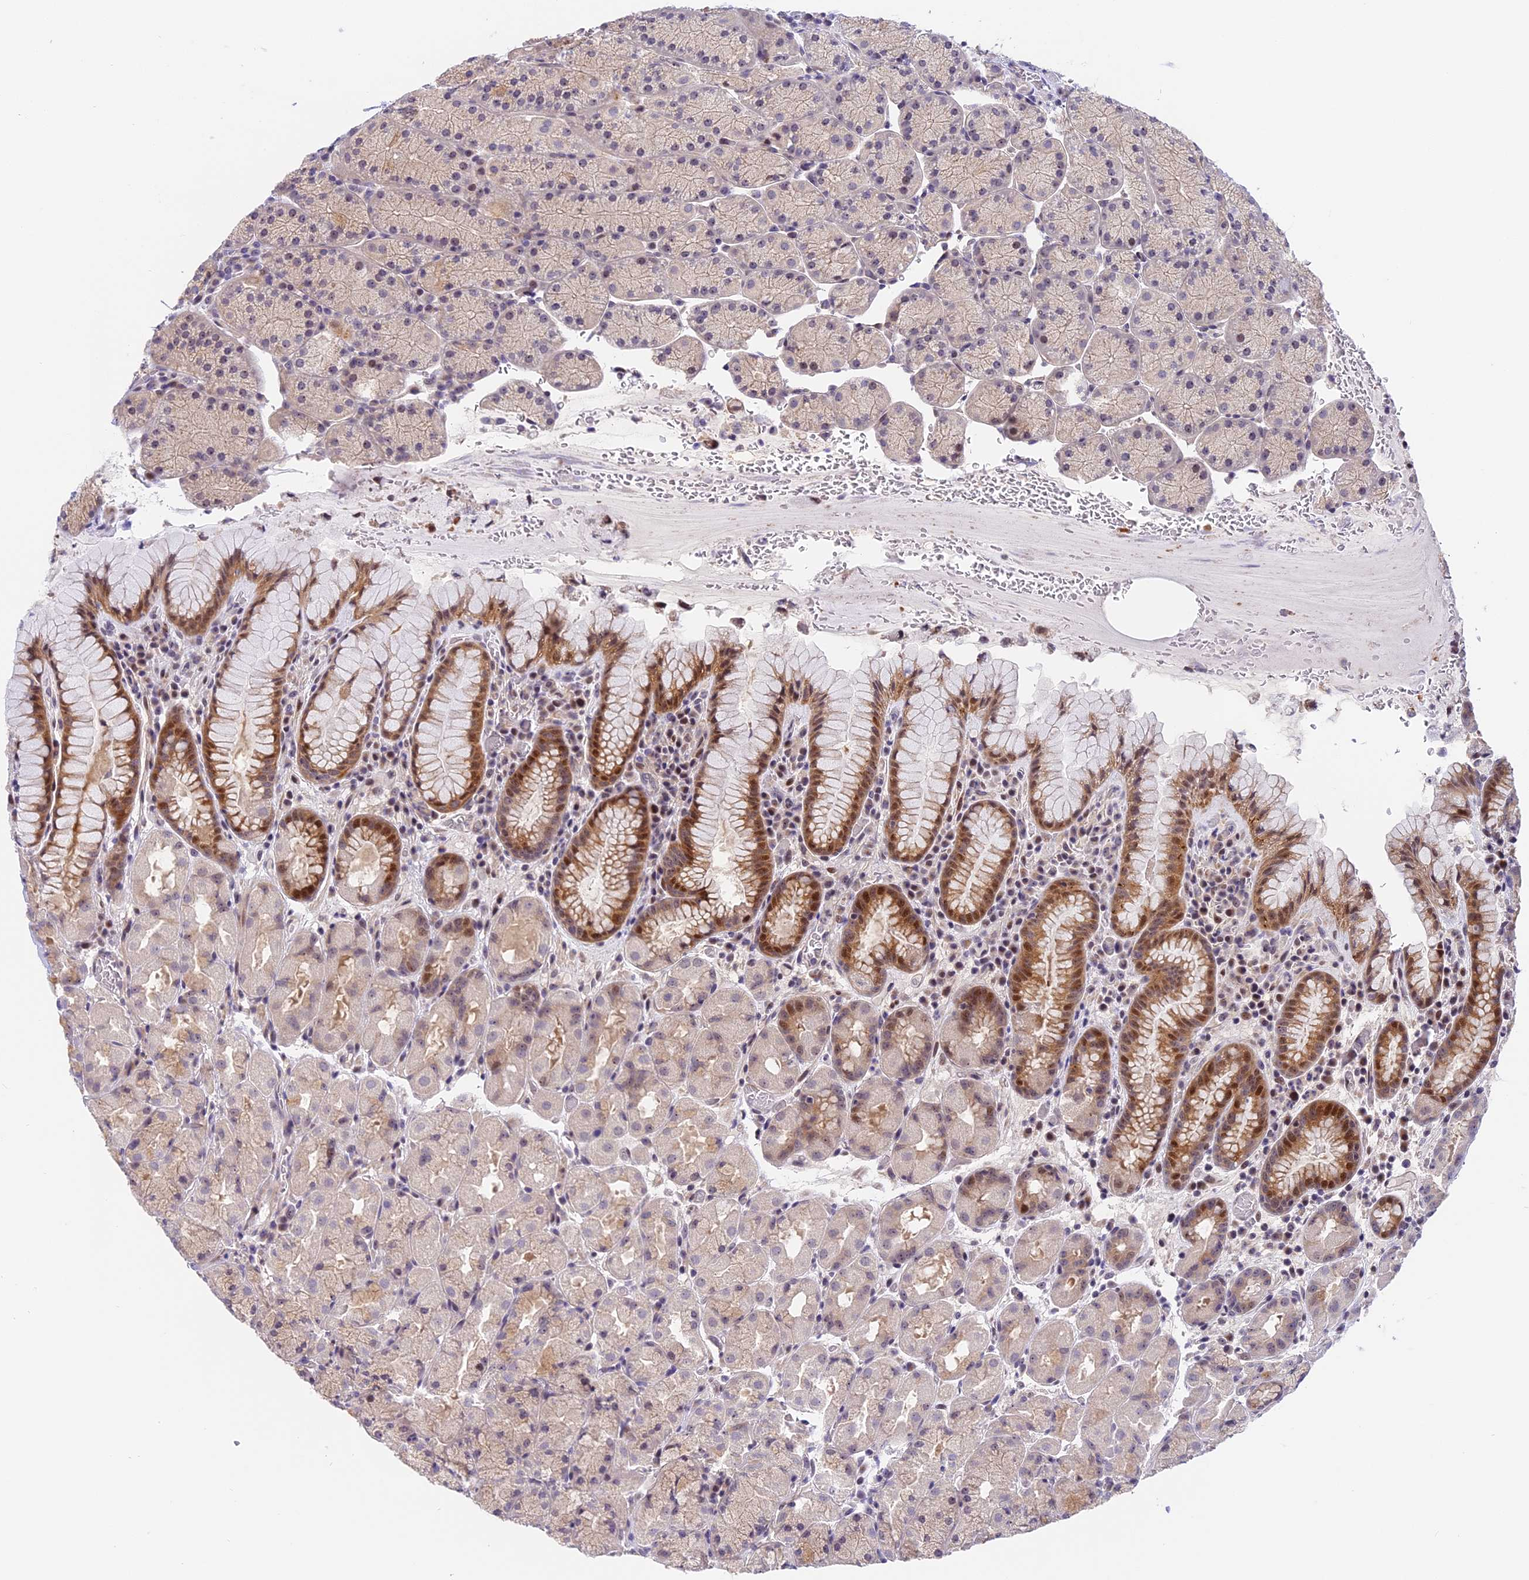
{"staining": {"intensity": "moderate", "quantity": "25%-75%", "location": "cytoplasmic/membranous,nuclear"}, "tissue": "stomach", "cell_type": "Glandular cells", "image_type": "normal", "snomed": [{"axis": "morphology", "description": "Normal tissue, NOS"}, {"axis": "topography", "description": "Stomach, upper"}, {"axis": "topography", "description": "Stomach, lower"}], "caption": "IHC micrograph of benign stomach stained for a protein (brown), which reveals medium levels of moderate cytoplasmic/membranous,nuclear staining in approximately 25%-75% of glandular cells.", "gene": "MIDN", "patient": {"sex": "male", "age": 80}}